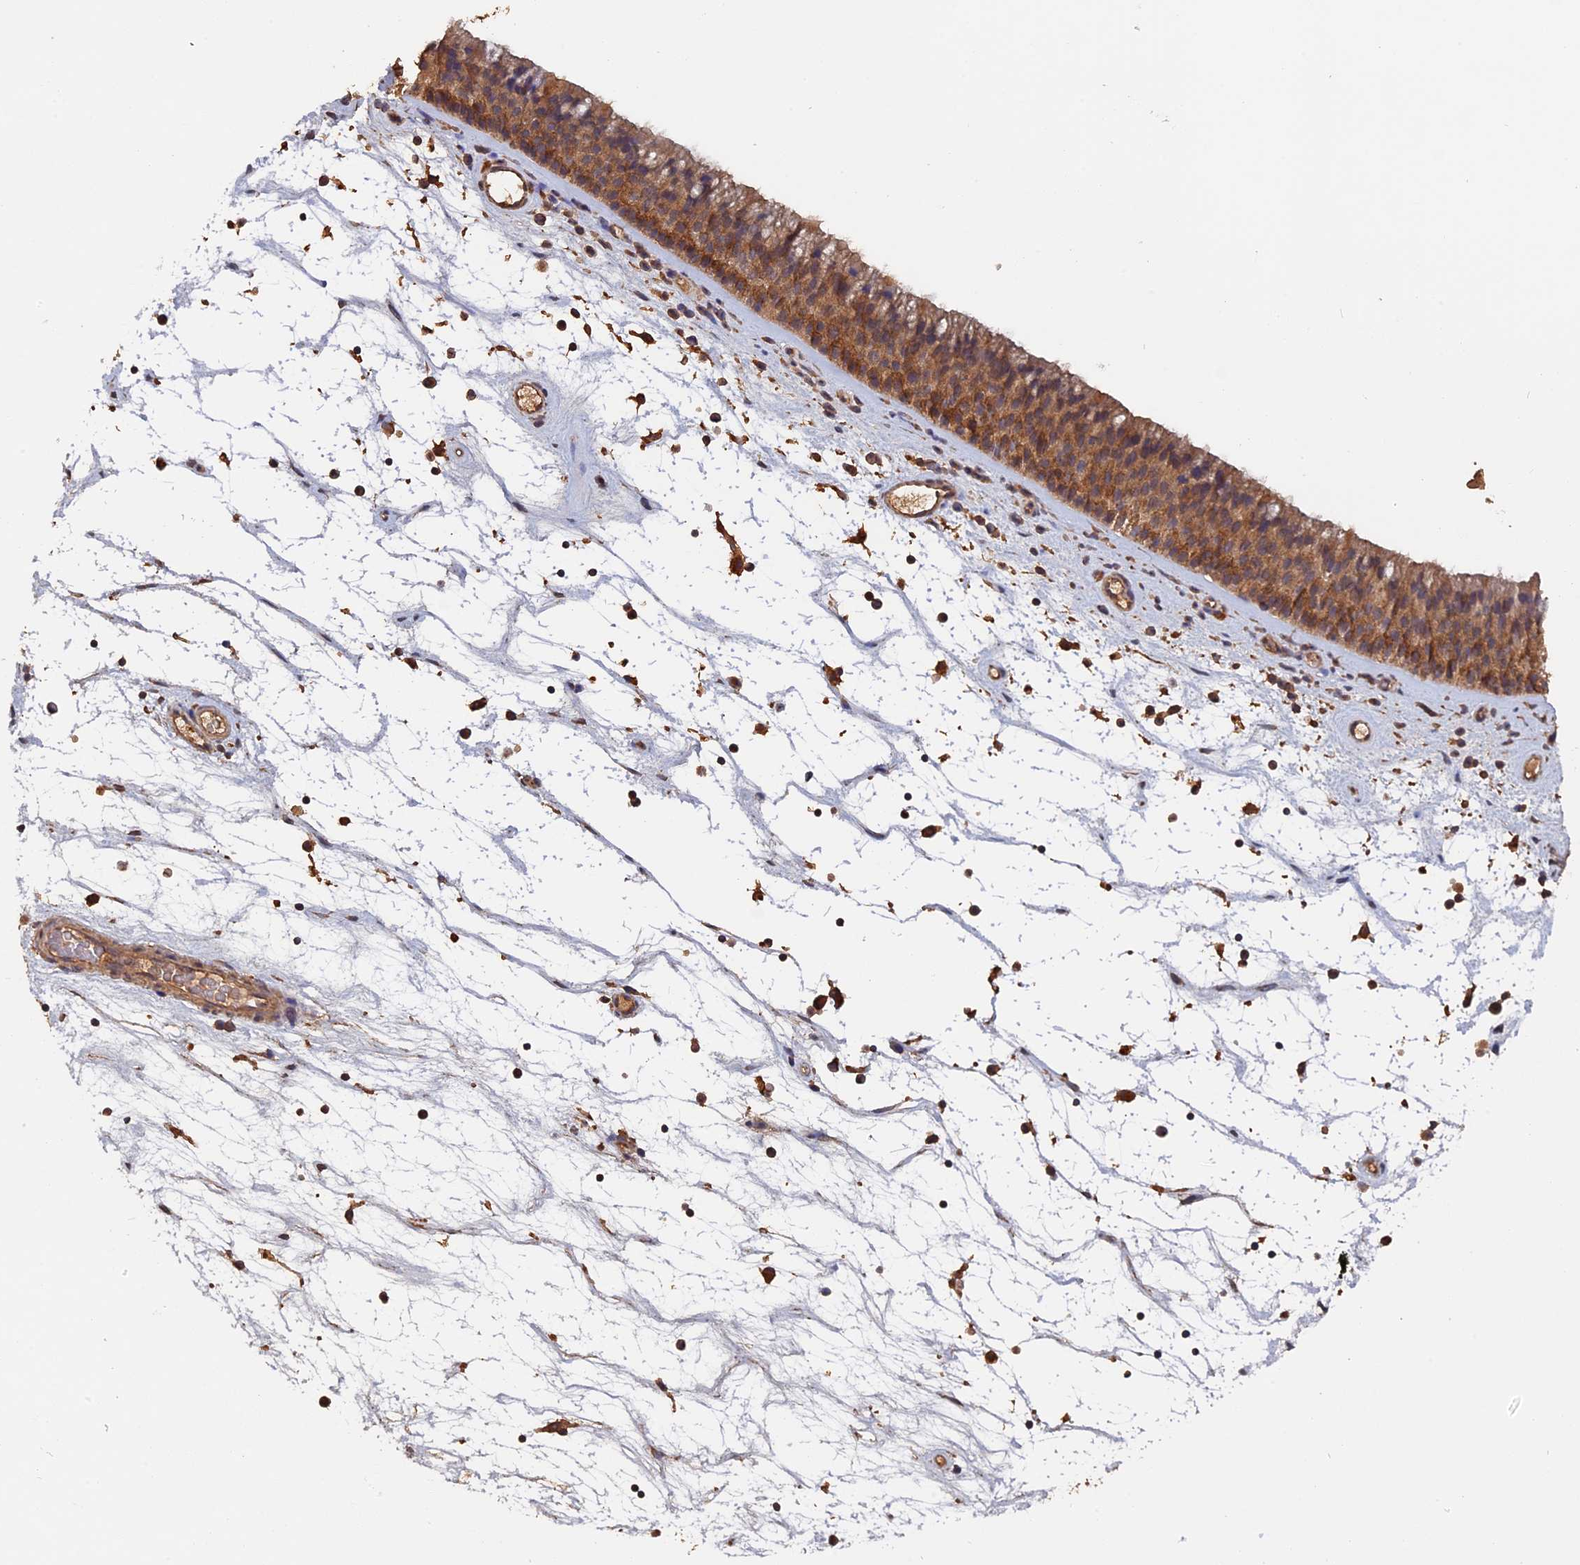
{"staining": {"intensity": "moderate", "quantity": ">75%", "location": "cytoplasmic/membranous"}, "tissue": "nasopharynx", "cell_type": "Respiratory epithelial cells", "image_type": "normal", "snomed": [{"axis": "morphology", "description": "Normal tissue, NOS"}, {"axis": "topography", "description": "Nasopharynx"}], "caption": "This image reveals immunohistochemistry (IHC) staining of normal nasopharynx, with medium moderate cytoplasmic/membranous staining in about >75% of respiratory epithelial cells.", "gene": "PIGQ", "patient": {"sex": "male", "age": 64}}